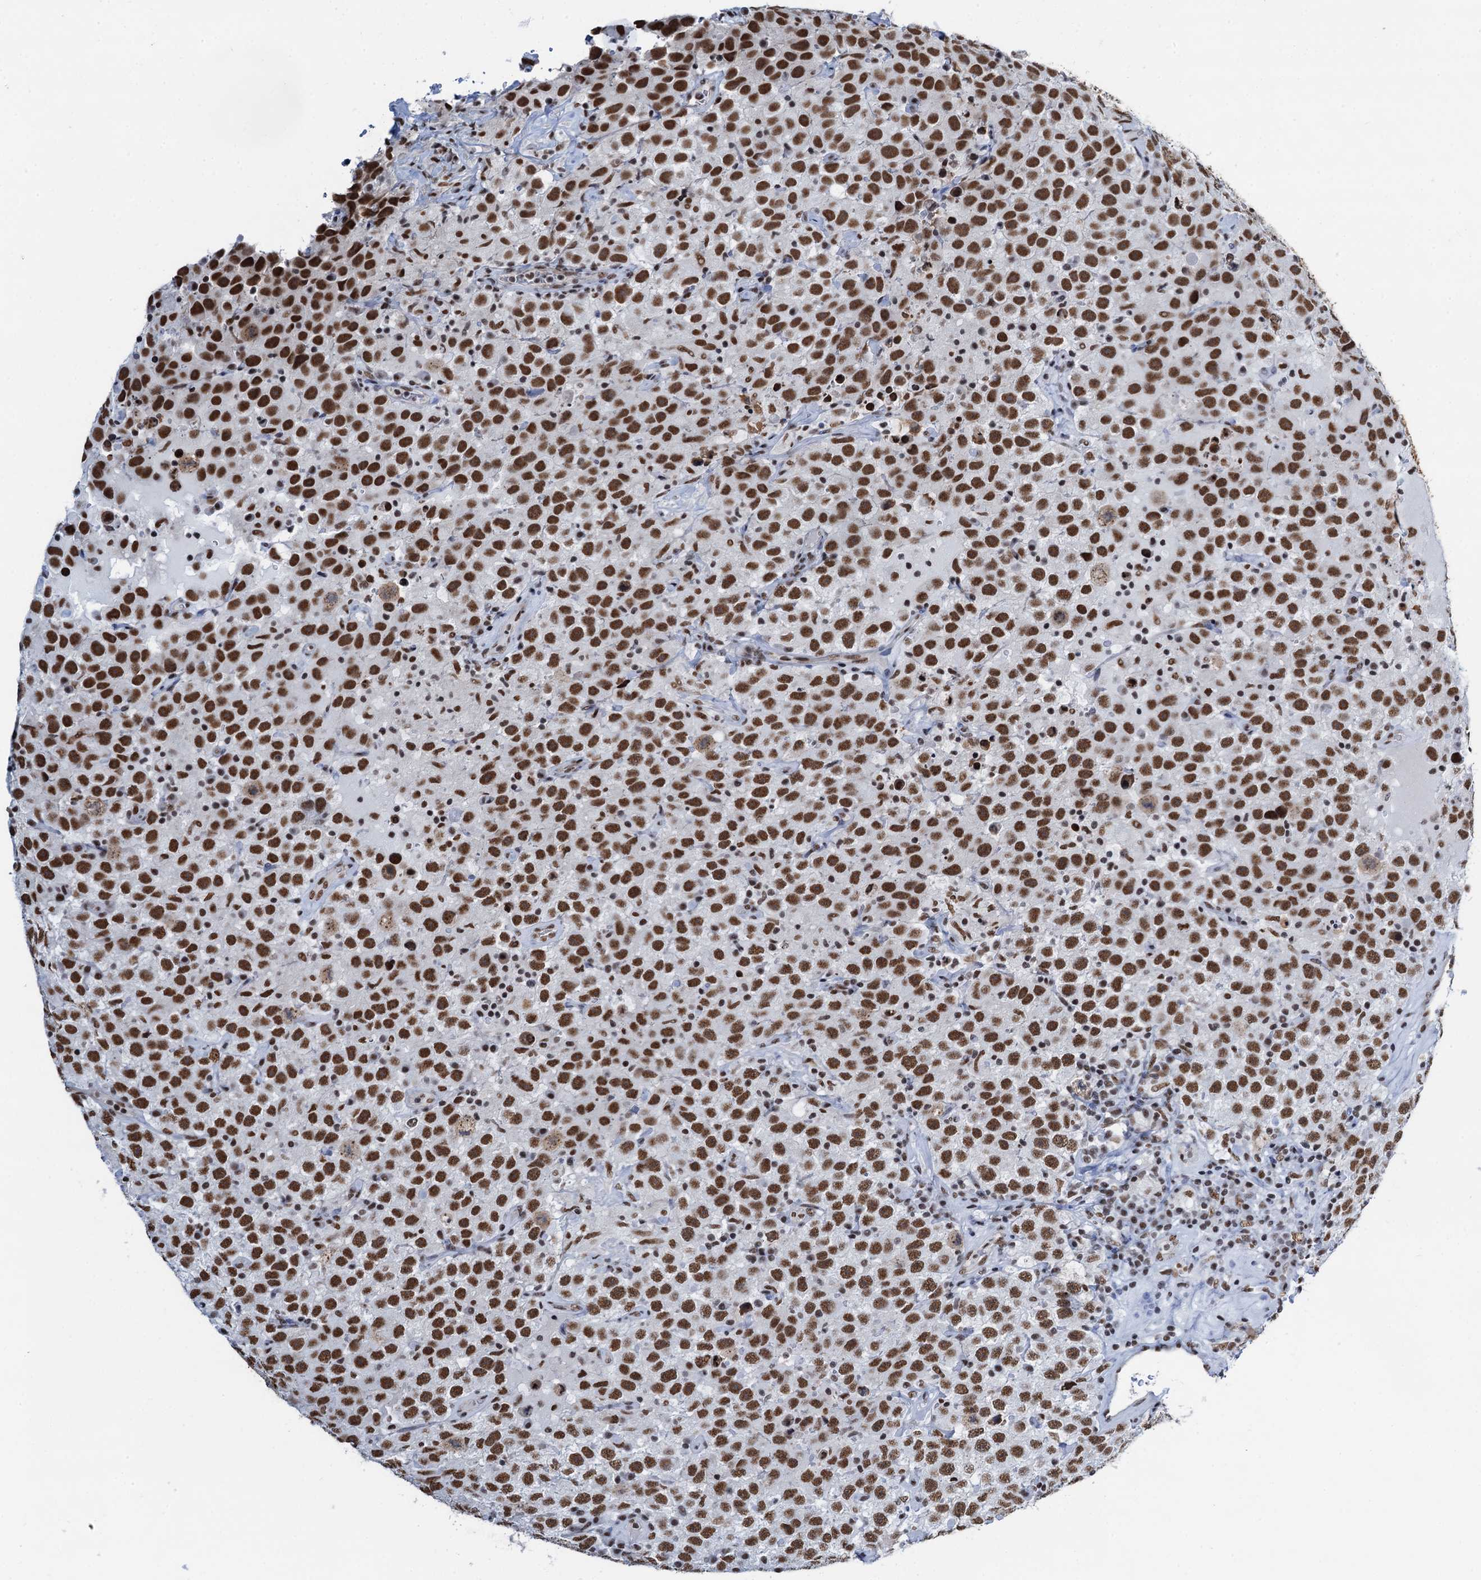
{"staining": {"intensity": "strong", "quantity": ">75%", "location": "nuclear"}, "tissue": "testis cancer", "cell_type": "Tumor cells", "image_type": "cancer", "snomed": [{"axis": "morphology", "description": "Seminoma, NOS"}, {"axis": "topography", "description": "Testis"}], "caption": "Testis cancer (seminoma) stained with IHC shows strong nuclear staining in approximately >75% of tumor cells.", "gene": "ZNF609", "patient": {"sex": "male", "age": 41}}